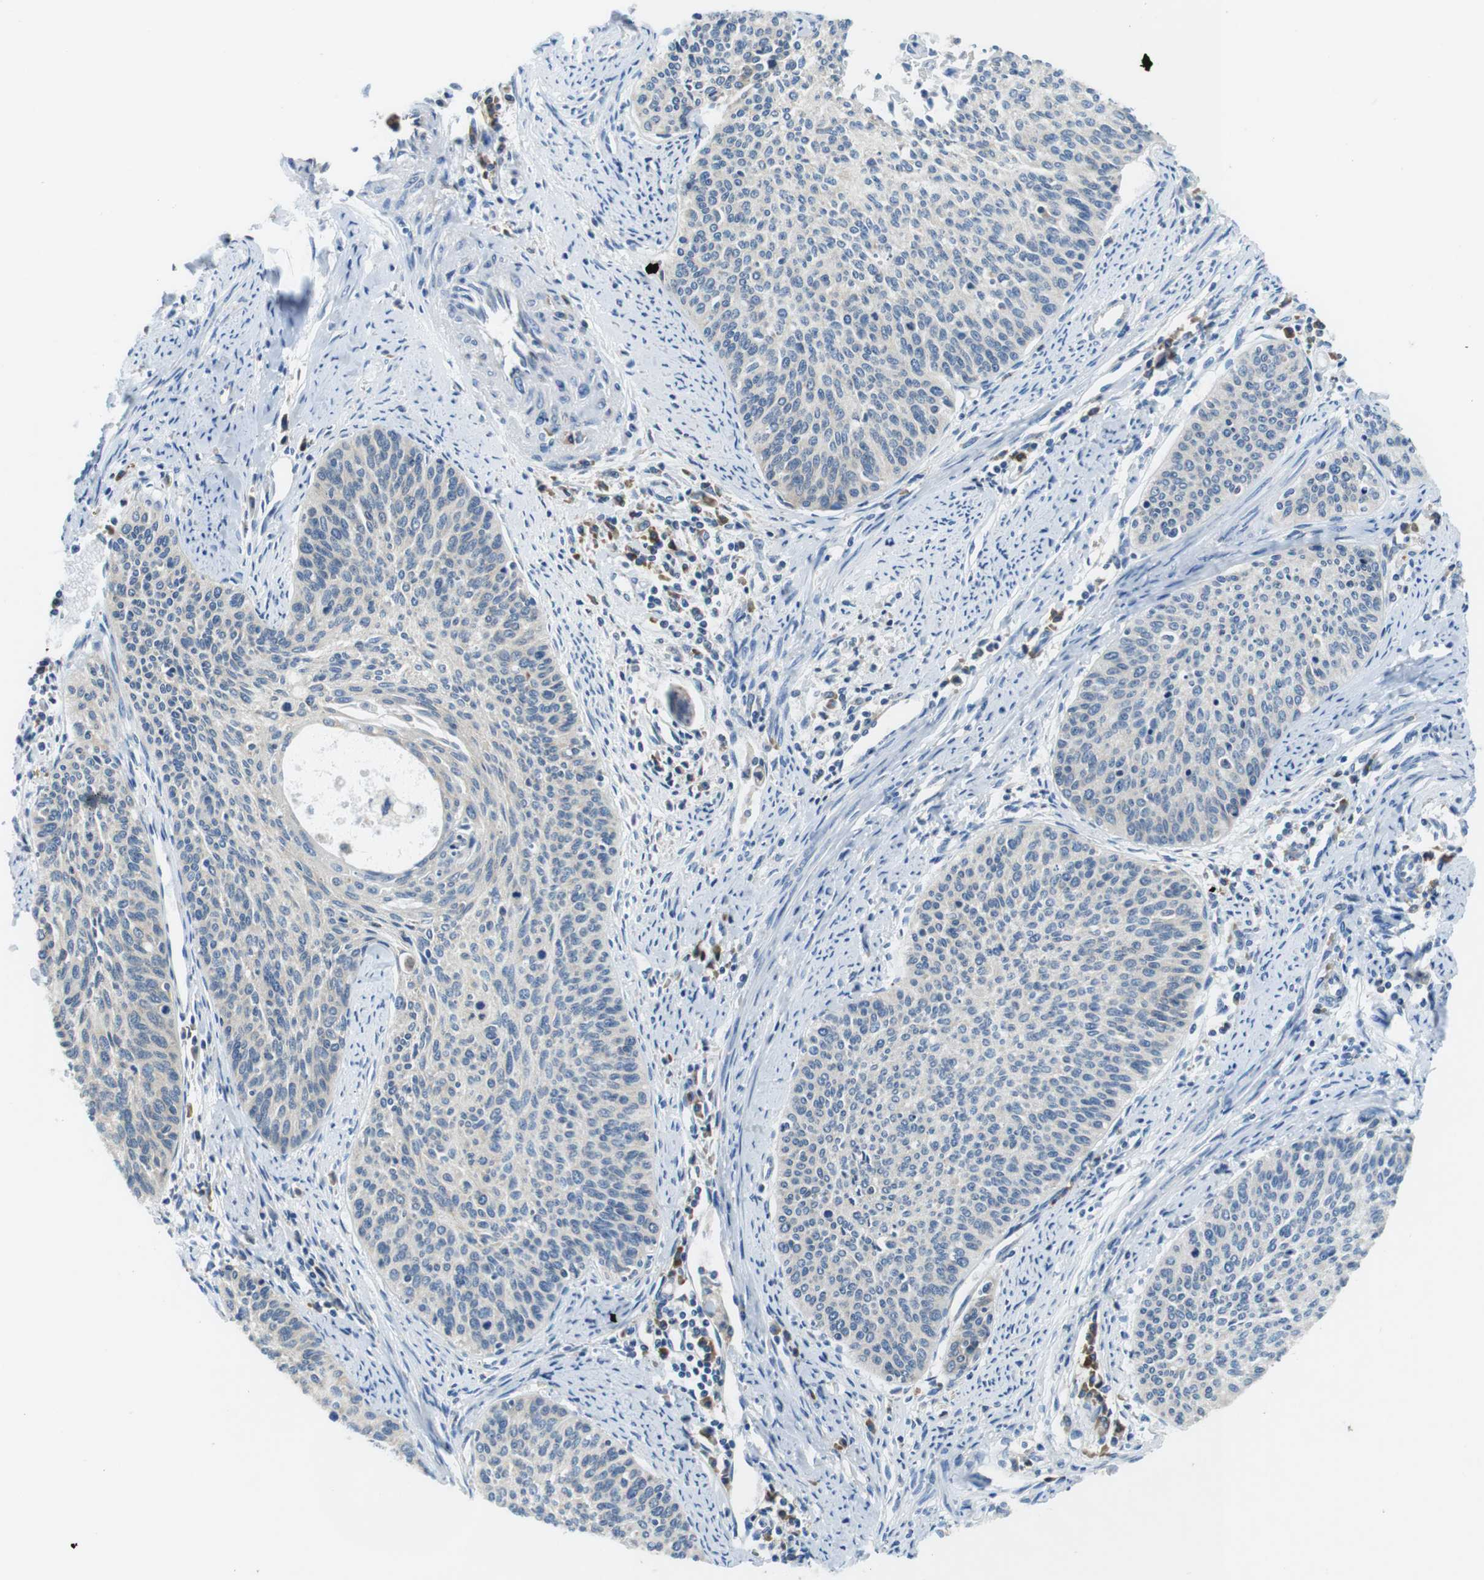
{"staining": {"intensity": "negative", "quantity": "none", "location": "none"}, "tissue": "cervical cancer", "cell_type": "Tumor cells", "image_type": "cancer", "snomed": [{"axis": "morphology", "description": "Squamous cell carcinoma, NOS"}, {"axis": "topography", "description": "Cervix"}], "caption": "Immunohistochemistry (IHC) micrograph of cervical cancer stained for a protein (brown), which reveals no positivity in tumor cells.", "gene": "UGGT1", "patient": {"sex": "female", "age": 55}}